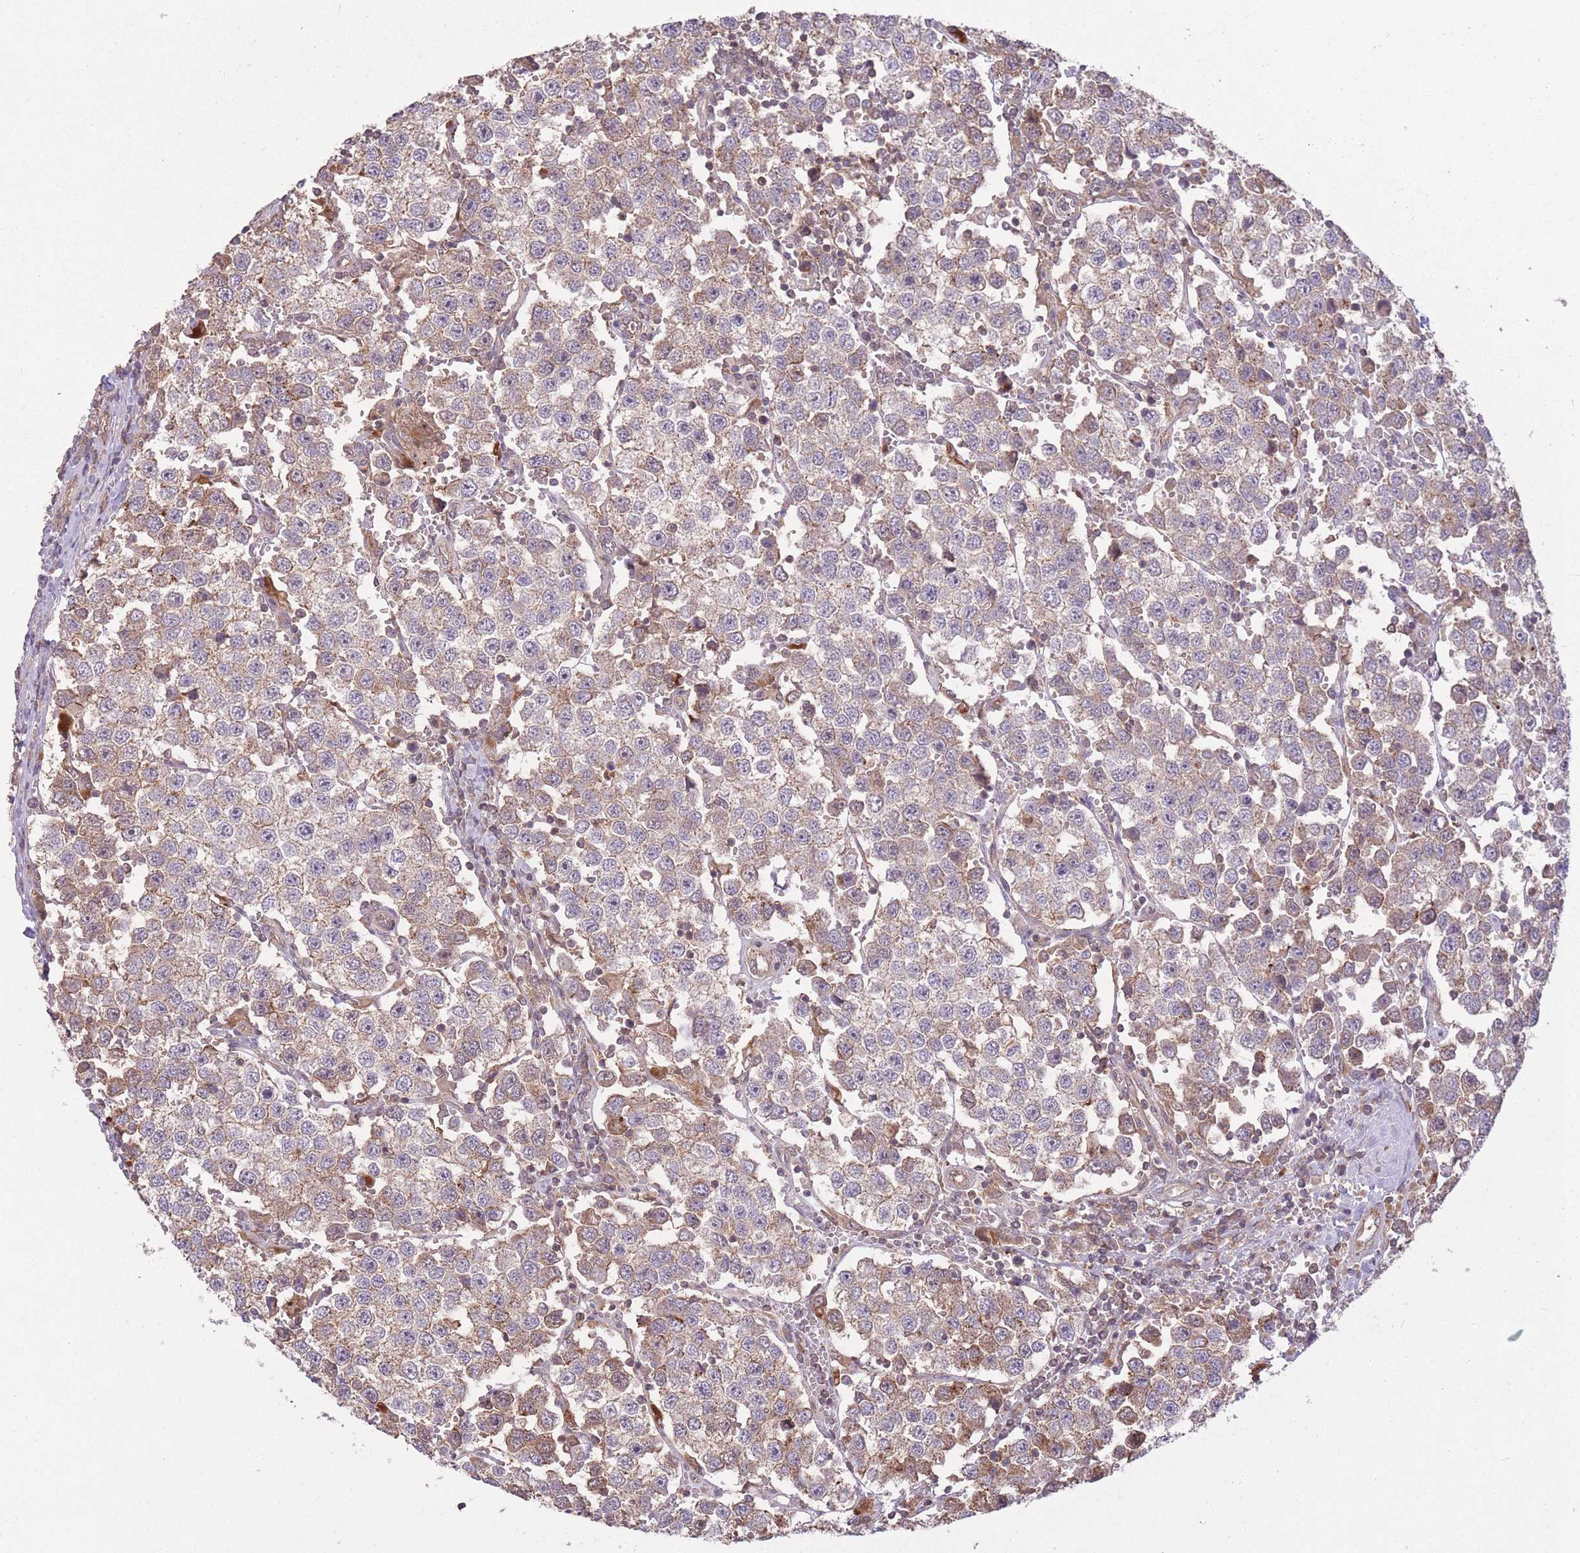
{"staining": {"intensity": "weak", "quantity": ">75%", "location": "cytoplasmic/membranous"}, "tissue": "testis cancer", "cell_type": "Tumor cells", "image_type": "cancer", "snomed": [{"axis": "morphology", "description": "Seminoma, NOS"}, {"axis": "topography", "description": "Testis"}], "caption": "High-power microscopy captured an immunohistochemistry (IHC) image of seminoma (testis), revealing weak cytoplasmic/membranous expression in approximately >75% of tumor cells. (DAB (3,3'-diaminobenzidine) IHC with brightfield microscopy, high magnification).", "gene": "POLR3F", "patient": {"sex": "male", "age": 37}}